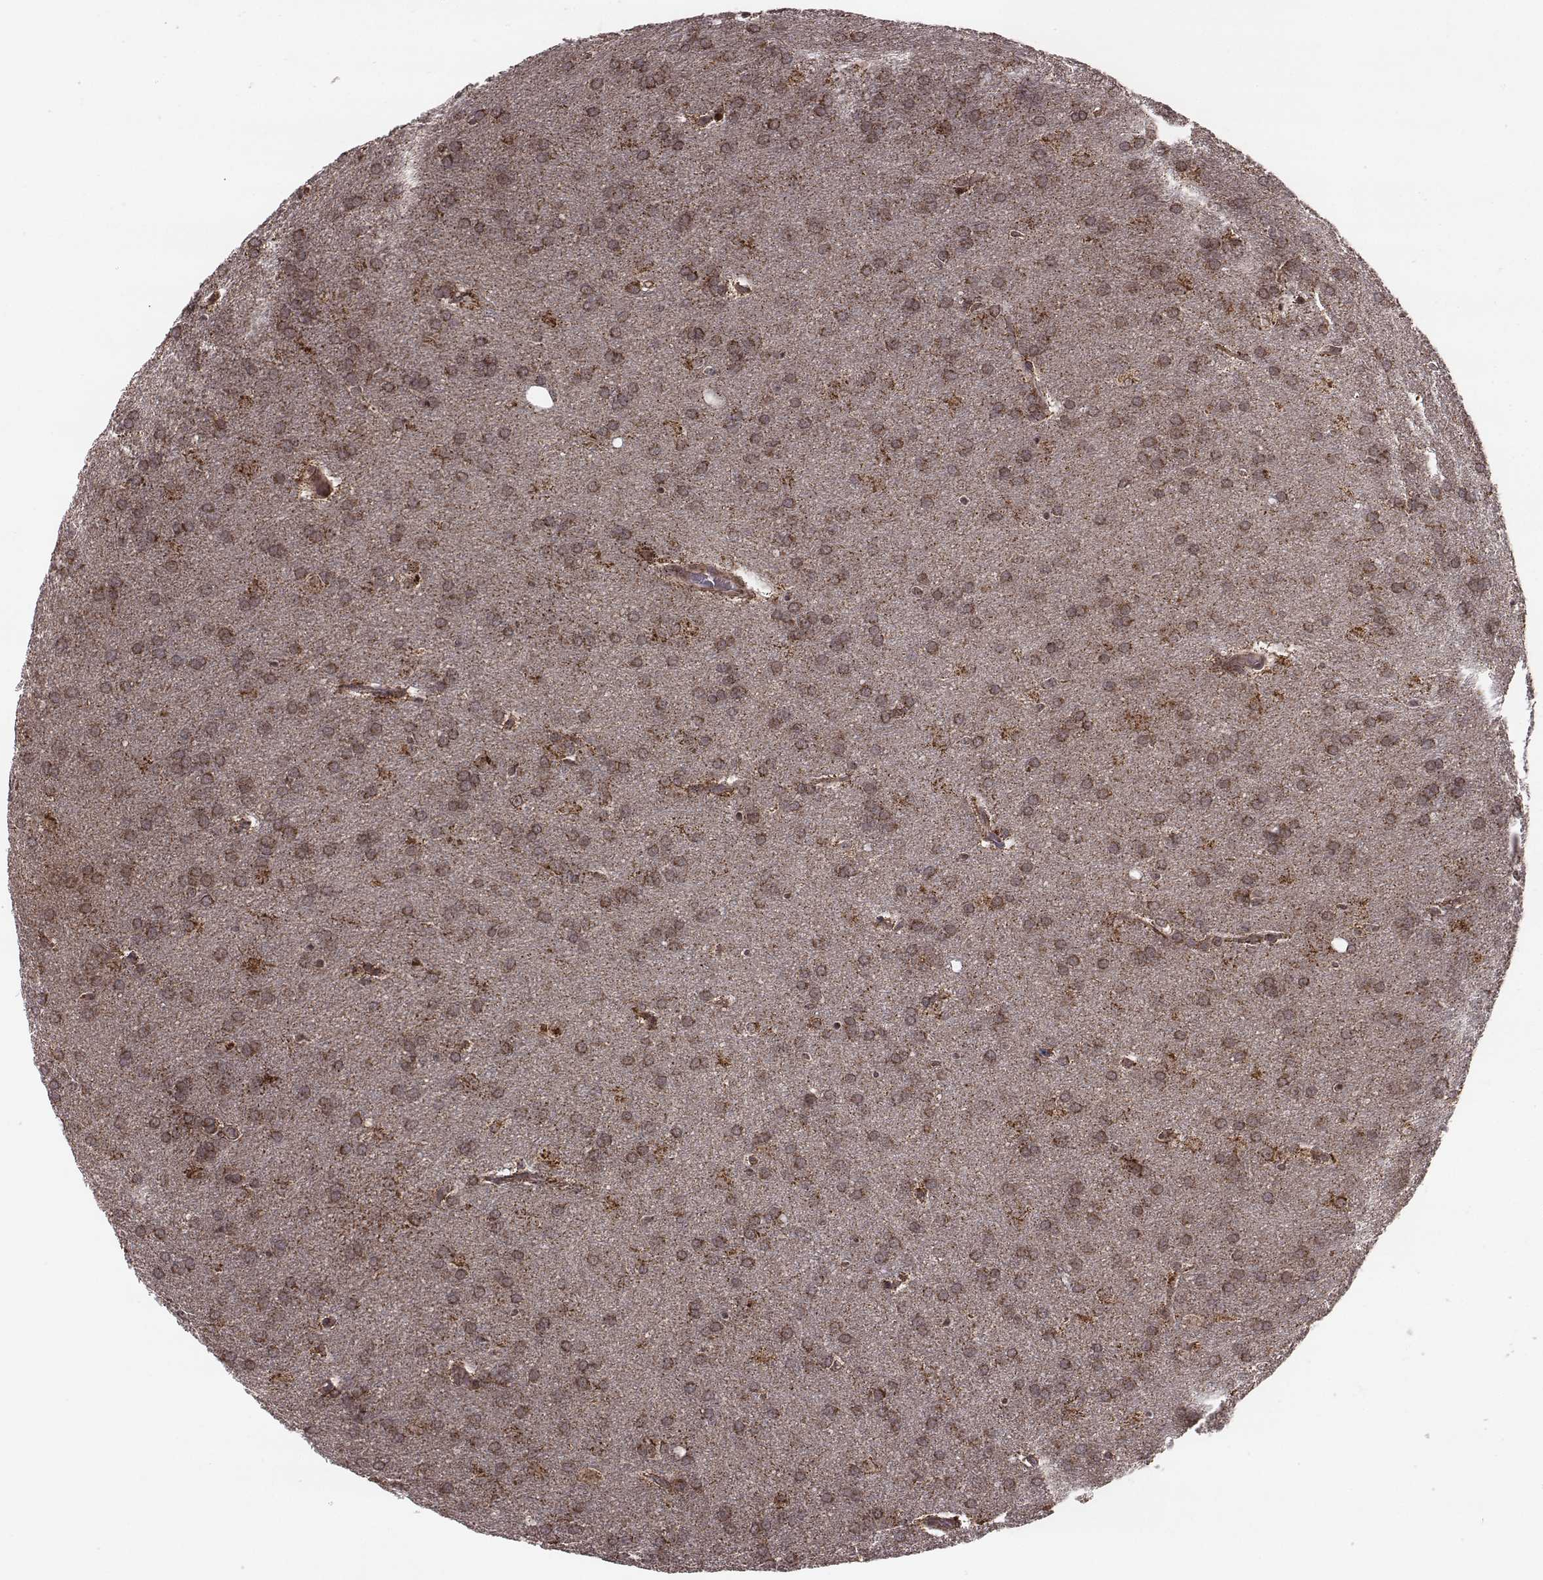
{"staining": {"intensity": "strong", "quantity": "25%-75%", "location": "cytoplasmic/membranous"}, "tissue": "glioma", "cell_type": "Tumor cells", "image_type": "cancer", "snomed": [{"axis": "morphology", "description": "Glioma, malignant, Low grade"}, {"axis": "topography", "description": "Brain"}], "caption": "Malignant glioma (low-grade) stained with a protein marker reveals strong staining in tumor cells.", "gene": "ZDHHC21", "patient": {"sex": "female", "age": 32}}